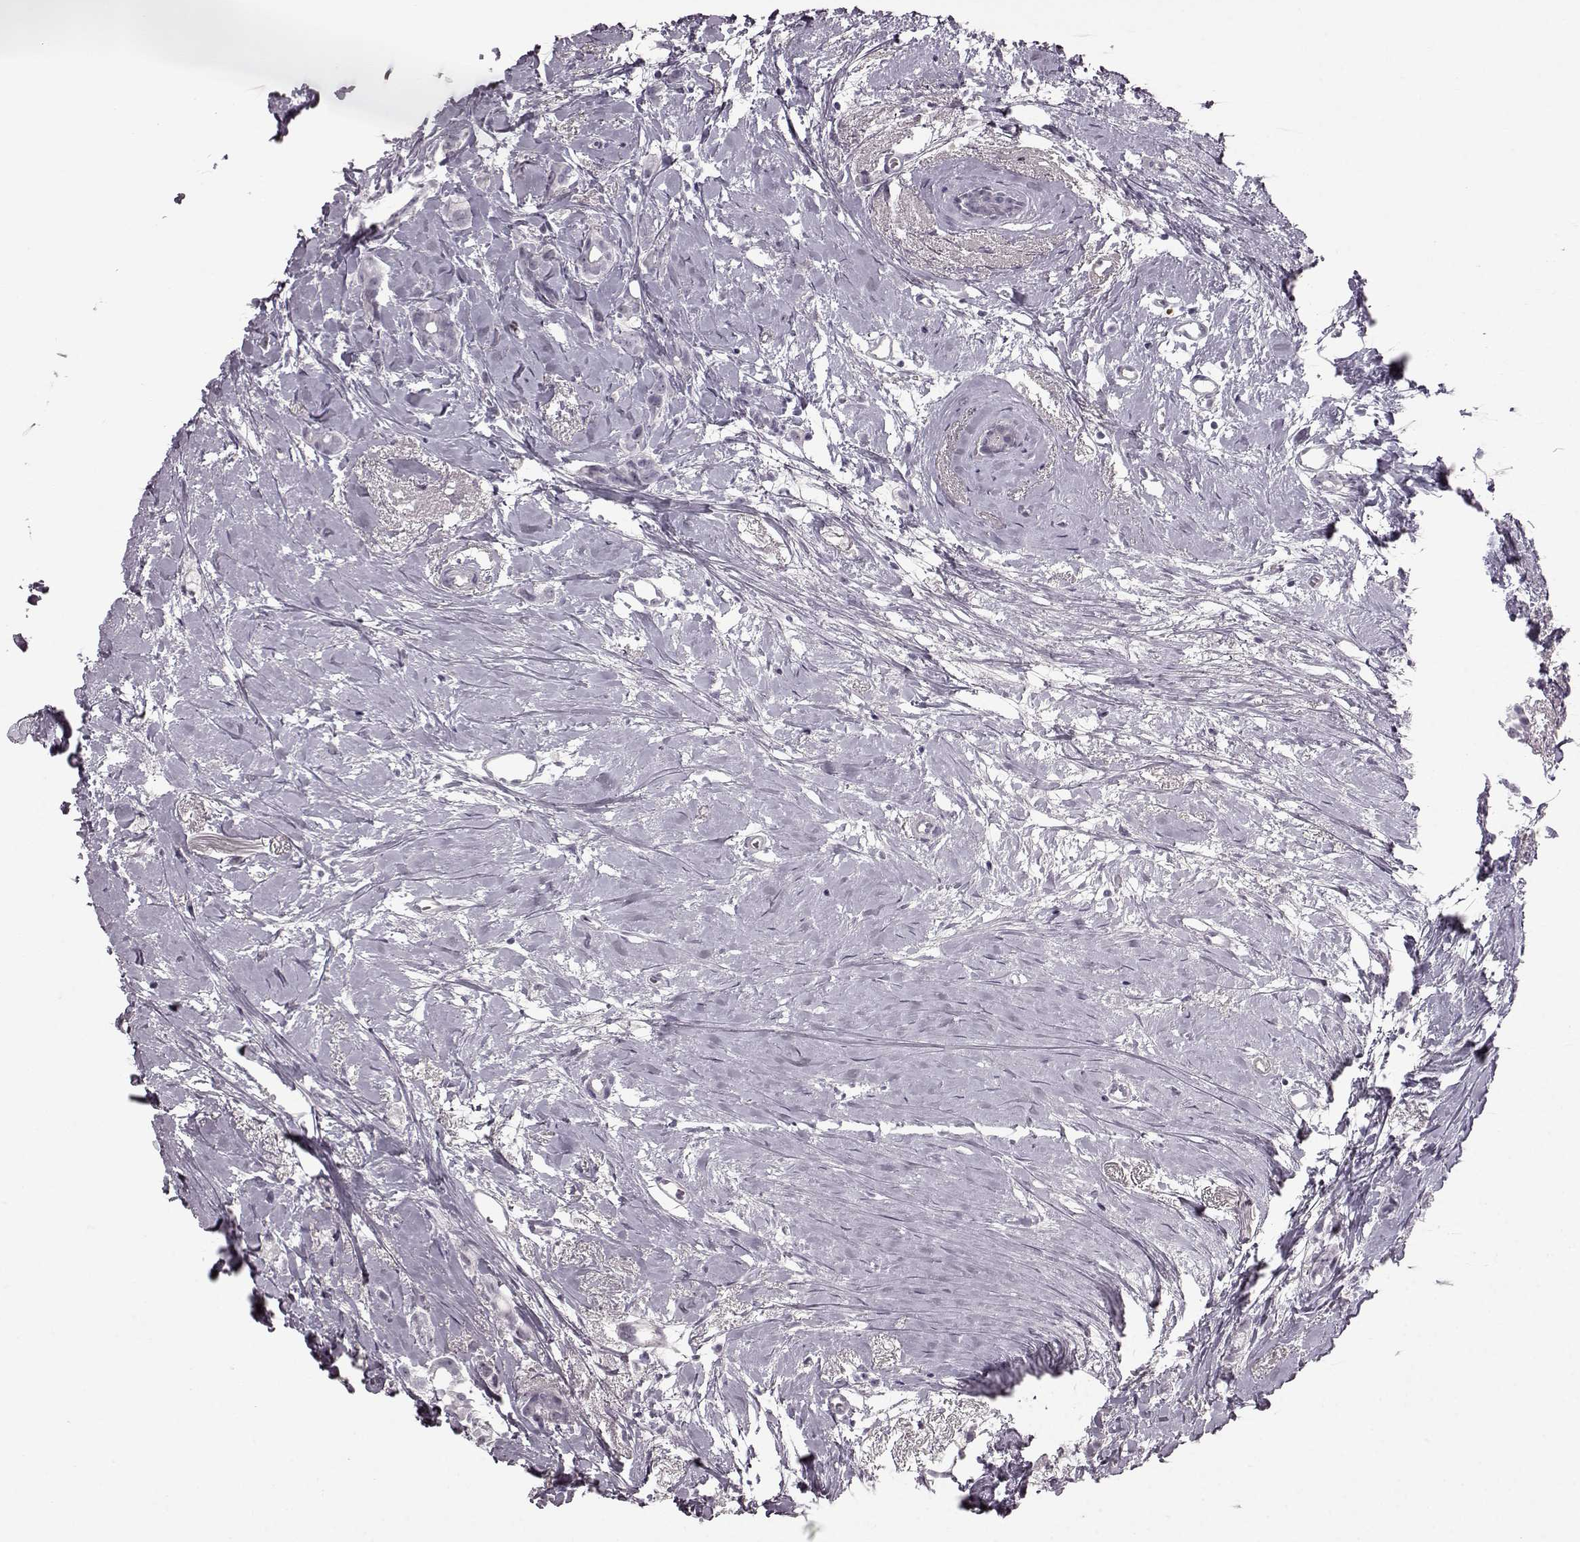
{"staining": {"intensity": "negative", "quantity": "none", "location": "none"}, "tissue": "breast cancer", "cell_type": "Tumor cells", "image_type": "cancer", "snomed": [{"axis": "morphology", "description": "Duct carcinoma"}, {"axis": "topography", "description": "Breast"}], "caption": "Immunohistochemistry image of breast intraductal carcinoma stained for a protein (brown), which shows no expression in tumor cells. Nuclei are stained in blue.", "gene": "PRPH2", "patient": {"sex": "female", "age": 40}}